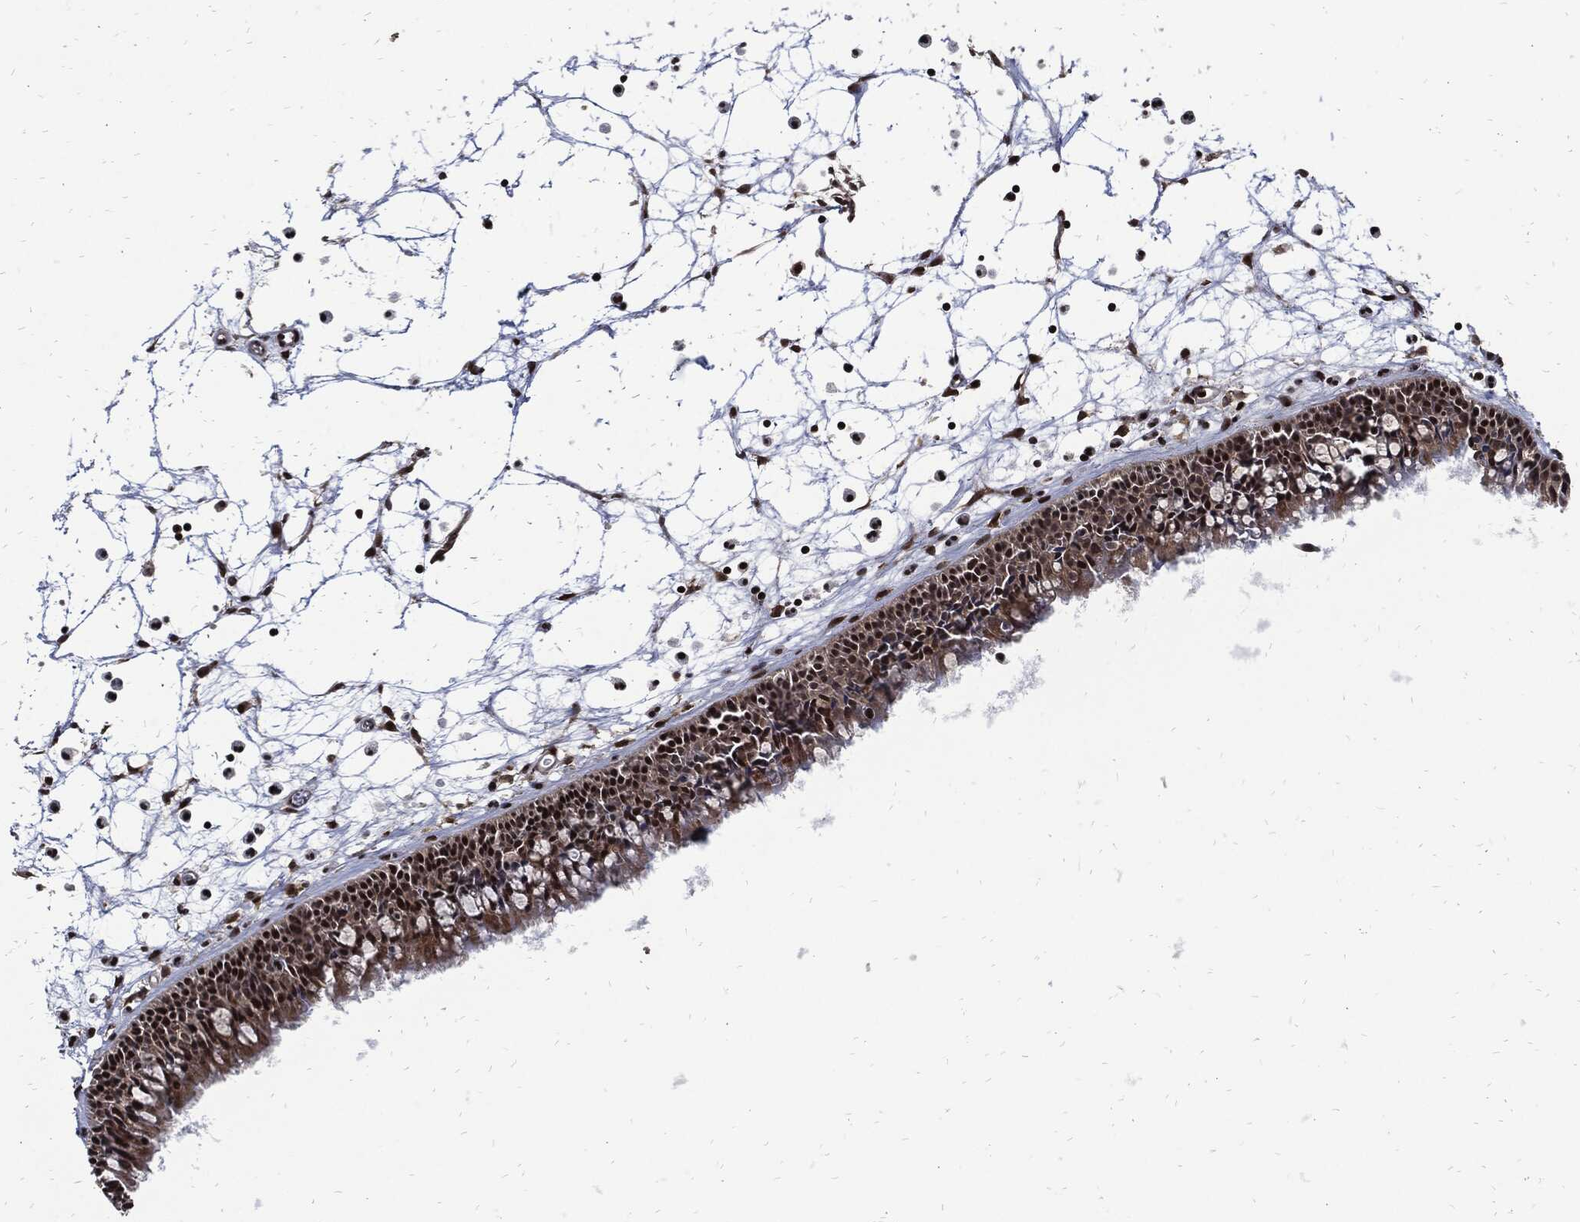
{"staining": {"intensity": "strong", "quantity": ">75%", "location": "cytoplasmic/membranous,nuclear"}, "tissue": "nasopharynx", "cell_type": "Respiratory epithelial cells", "image_type": "normal", "snomed": [{"axis": "morphology", "description": "Normal tissue, NOS"}, {"axis": "topography", "description": "Nasopharynx"}], "caption": "This histopathology image exhibits IHC staining of unremarkable human nasopharynx, with high strong cytoplasmic/membranous,nuclear positivity in about >75% of respiratory epithelial cells.", "gene": "ZNF775", "patient": {"sex": "male", "age": 58}}